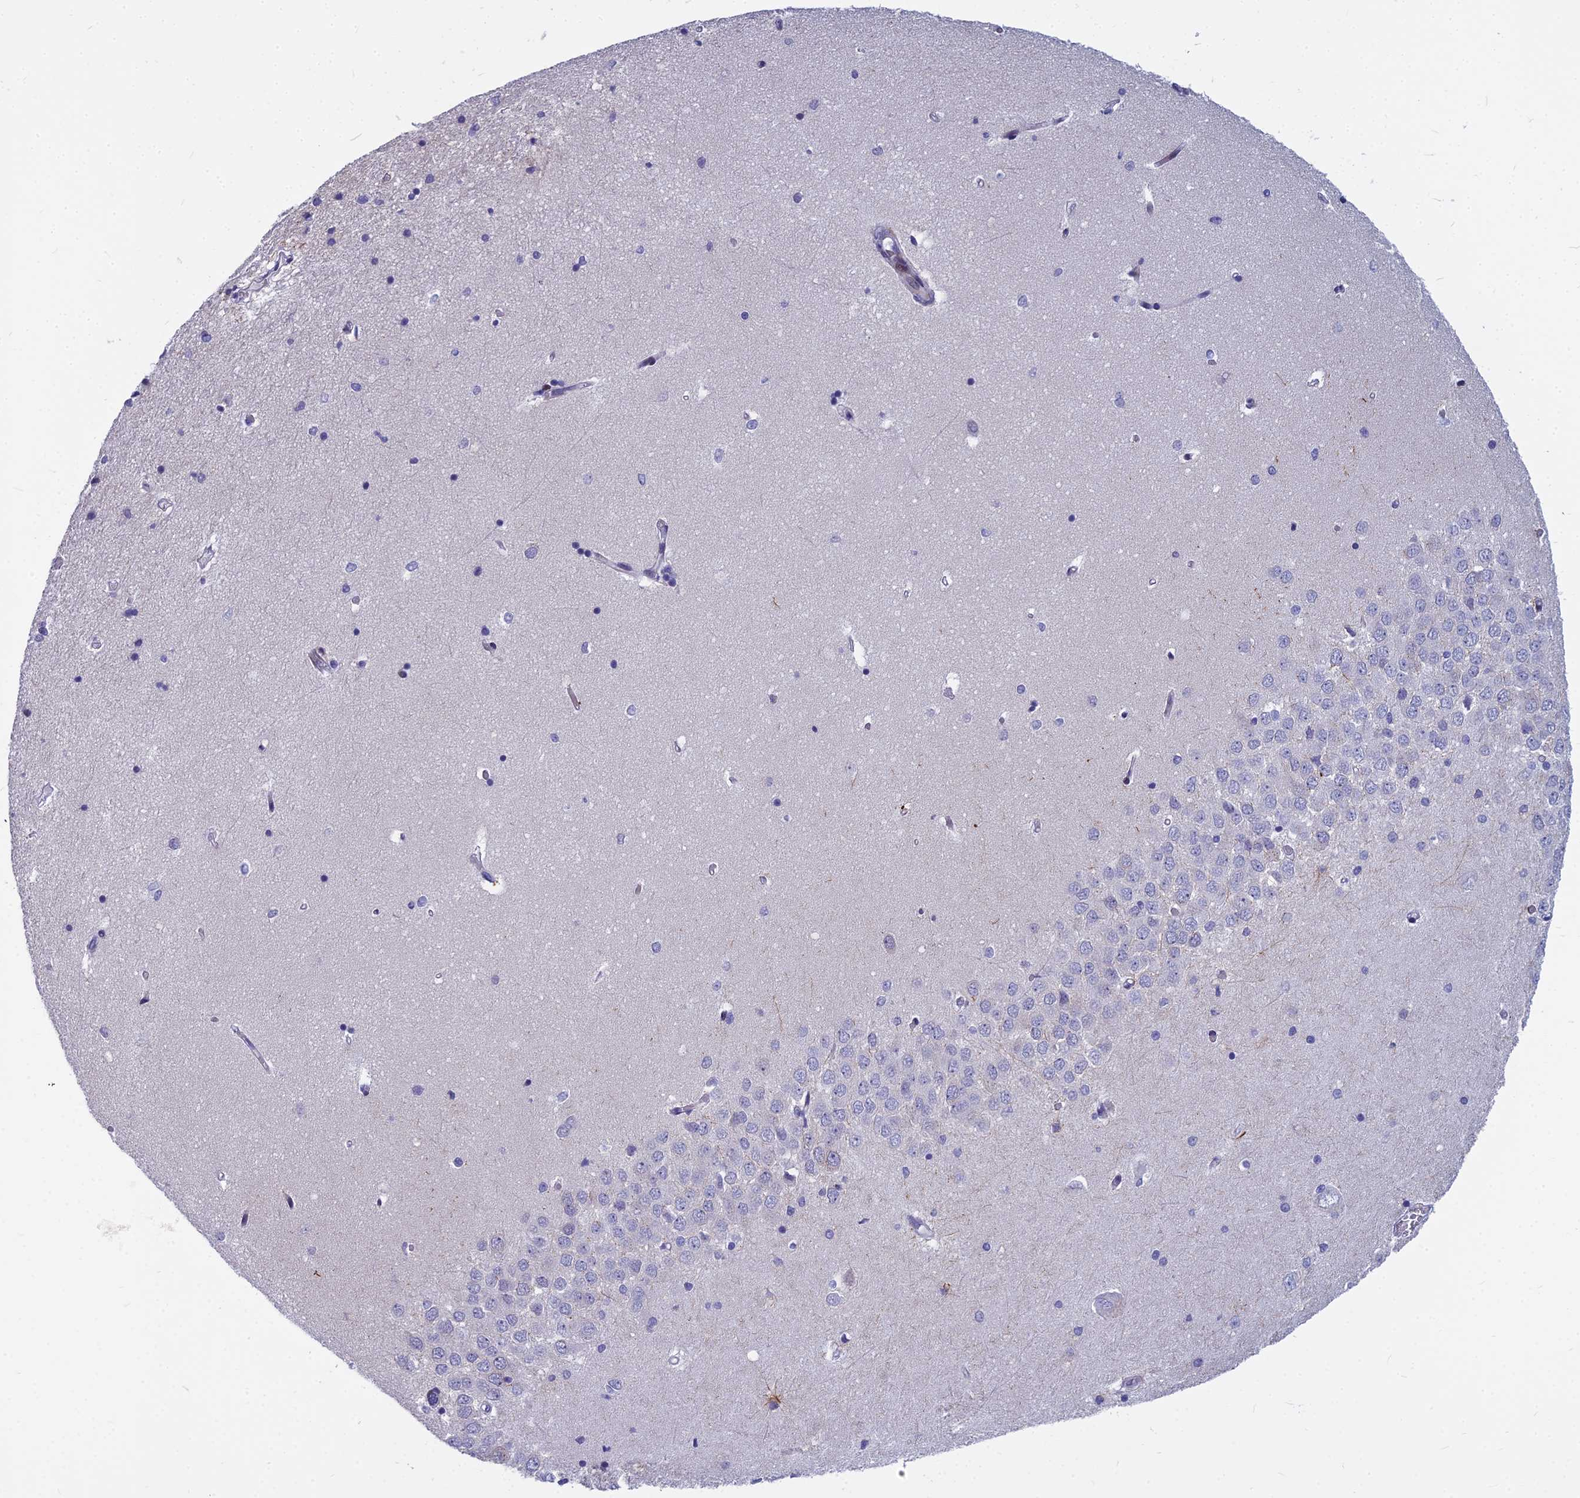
{"staining": {"intensity": "negative", "quantity": "none", "location": "none"}, "tissue": "hippocampus", "cell_type": "Glial cells", "image_type": "normal", "snomed": [{"axis": "morphology", "description": "Normal tissue, NOS"}, {"axis": "topography", "description": "Hippocampus"}], "caption": "Immunohistochemistry of normal human hippocampus demonstrates no expression in glial cells.", "gene": "MYBPC2", "patient": {"sex": "male", "age": 45}}